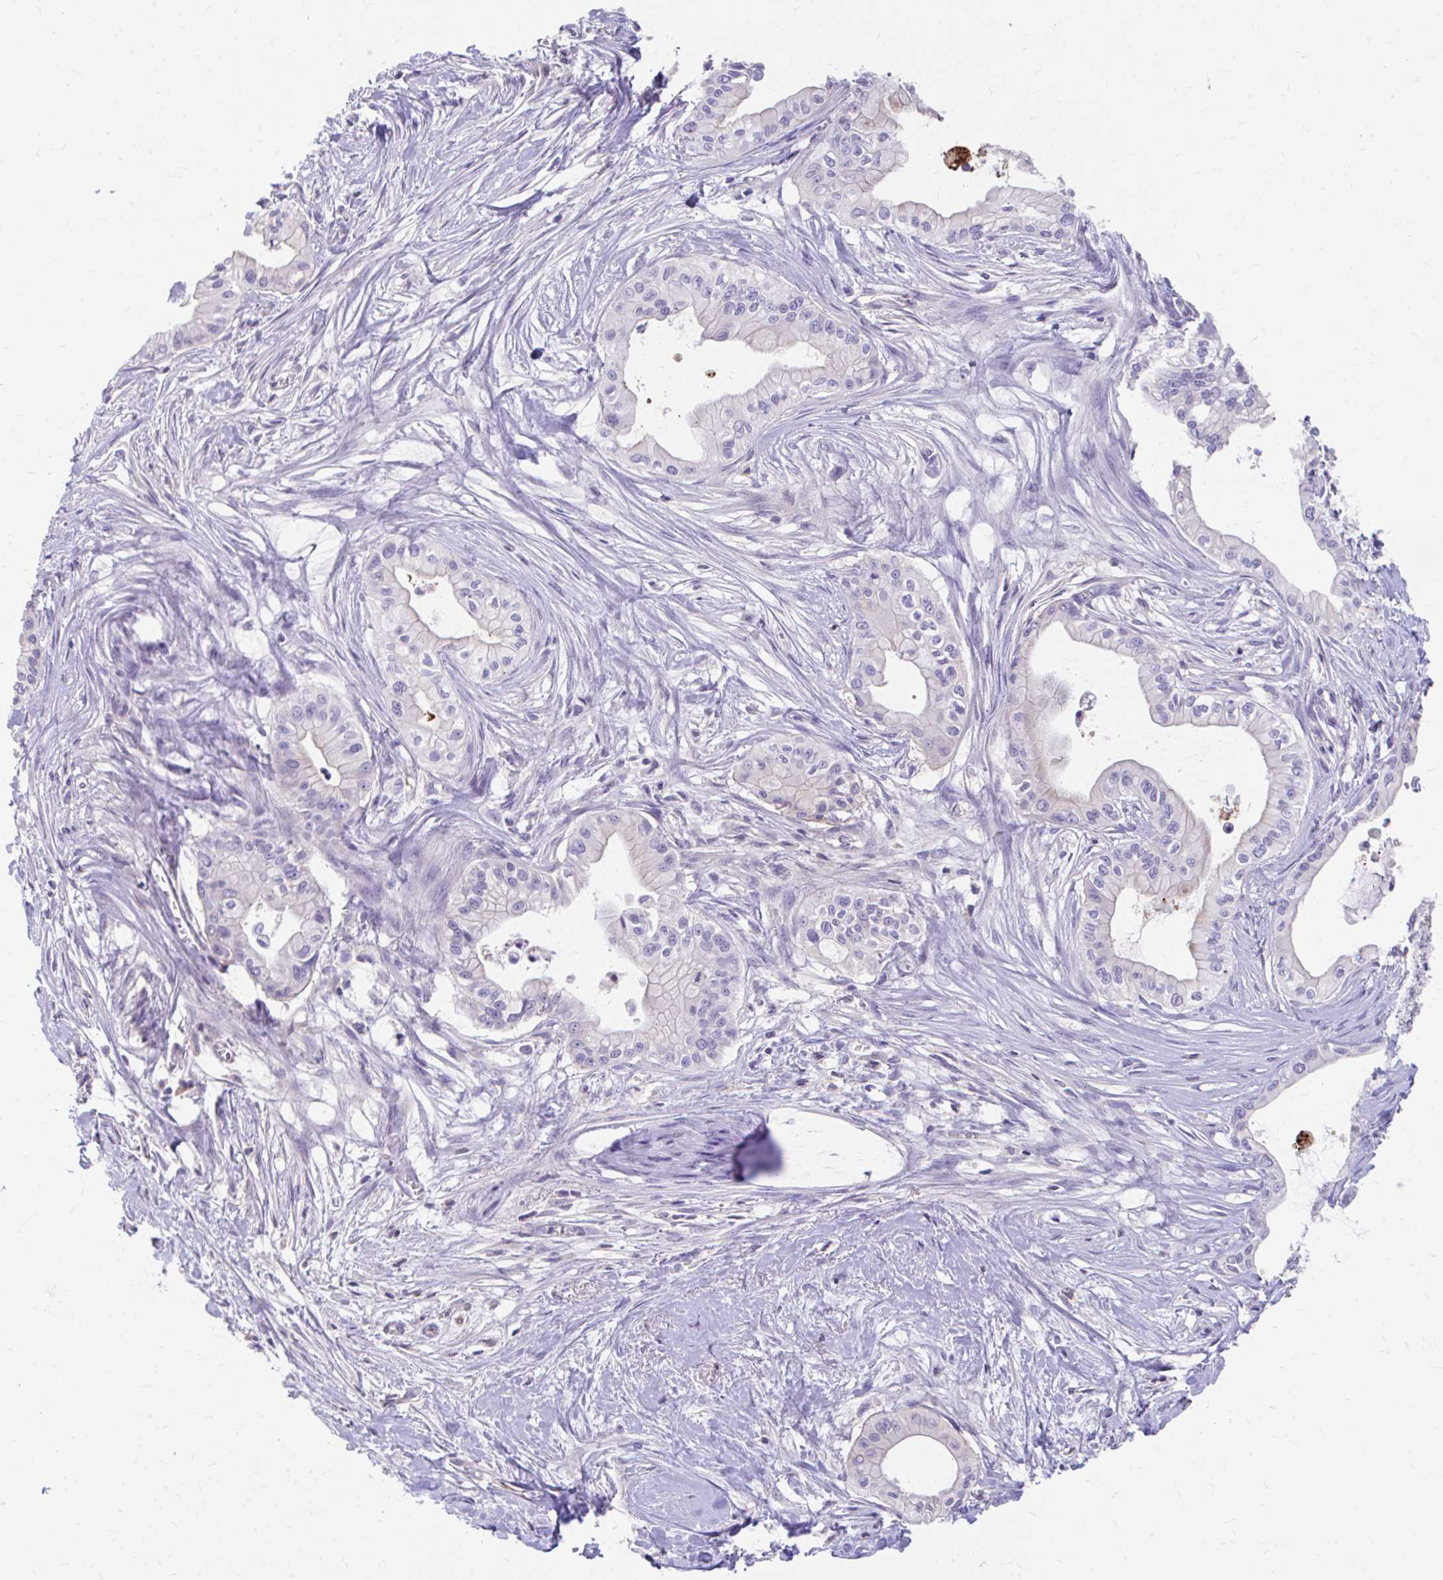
{"staining": {"intensity": "negative", "quantity": "none", "location": "none"}, "tissue": "pancreatic cancer", "cell_type": "Tumor cells", "image_type": "cancer", "snomed": [{"axis": "morphology", "description": "Adenocarcinoma, NOS"}, {"axis": "topography", "description": "Pancreas"}], "caption": "Tumor cells show no significant positivity in pancreatic cancer (adenocarcinoma).", "gene": "CFH", "patient": {"sex": "male", "age": 78}}